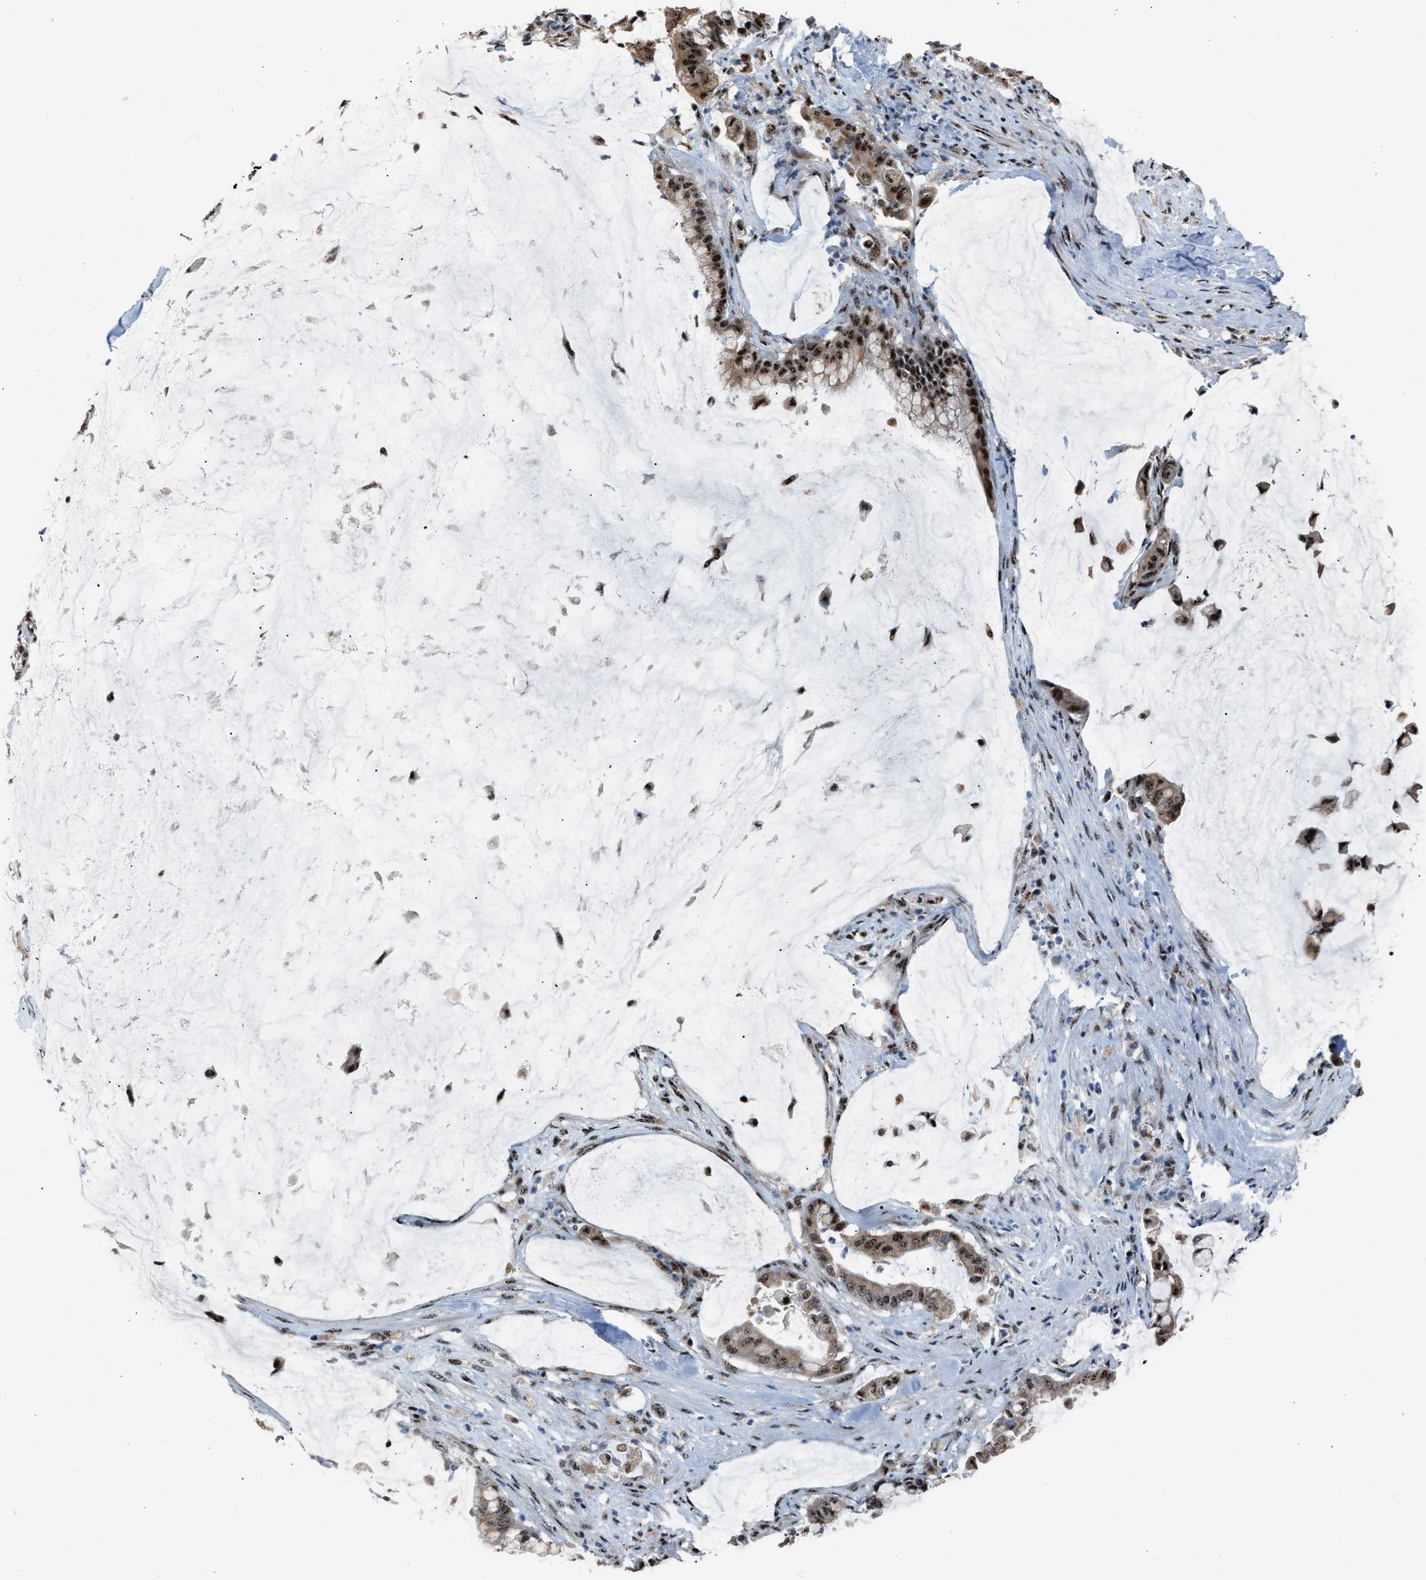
{"staining": {"intensity": "strong", "quantity": ">75%", "location": "nuclear"}, "tissue": "pancreatic cancer", "cell_type": "Tumor cells", "image_type": "cancer", "snomed": [{"axis": "morphology", "description": "Adenocarcinoma, NOS"}, {"axis": "topography", "description": "Pancreas"}], "caption": "Brown immunohistochemical staining in adenocarcinoma (pancreatic) exhibits strong nuclear expression in about >75% of tumor cells. Ihc stains the protein in brown and the nuclei are stained blue.", "gene": "CENPP", "patient": {"sex": "male", "age": 41}}